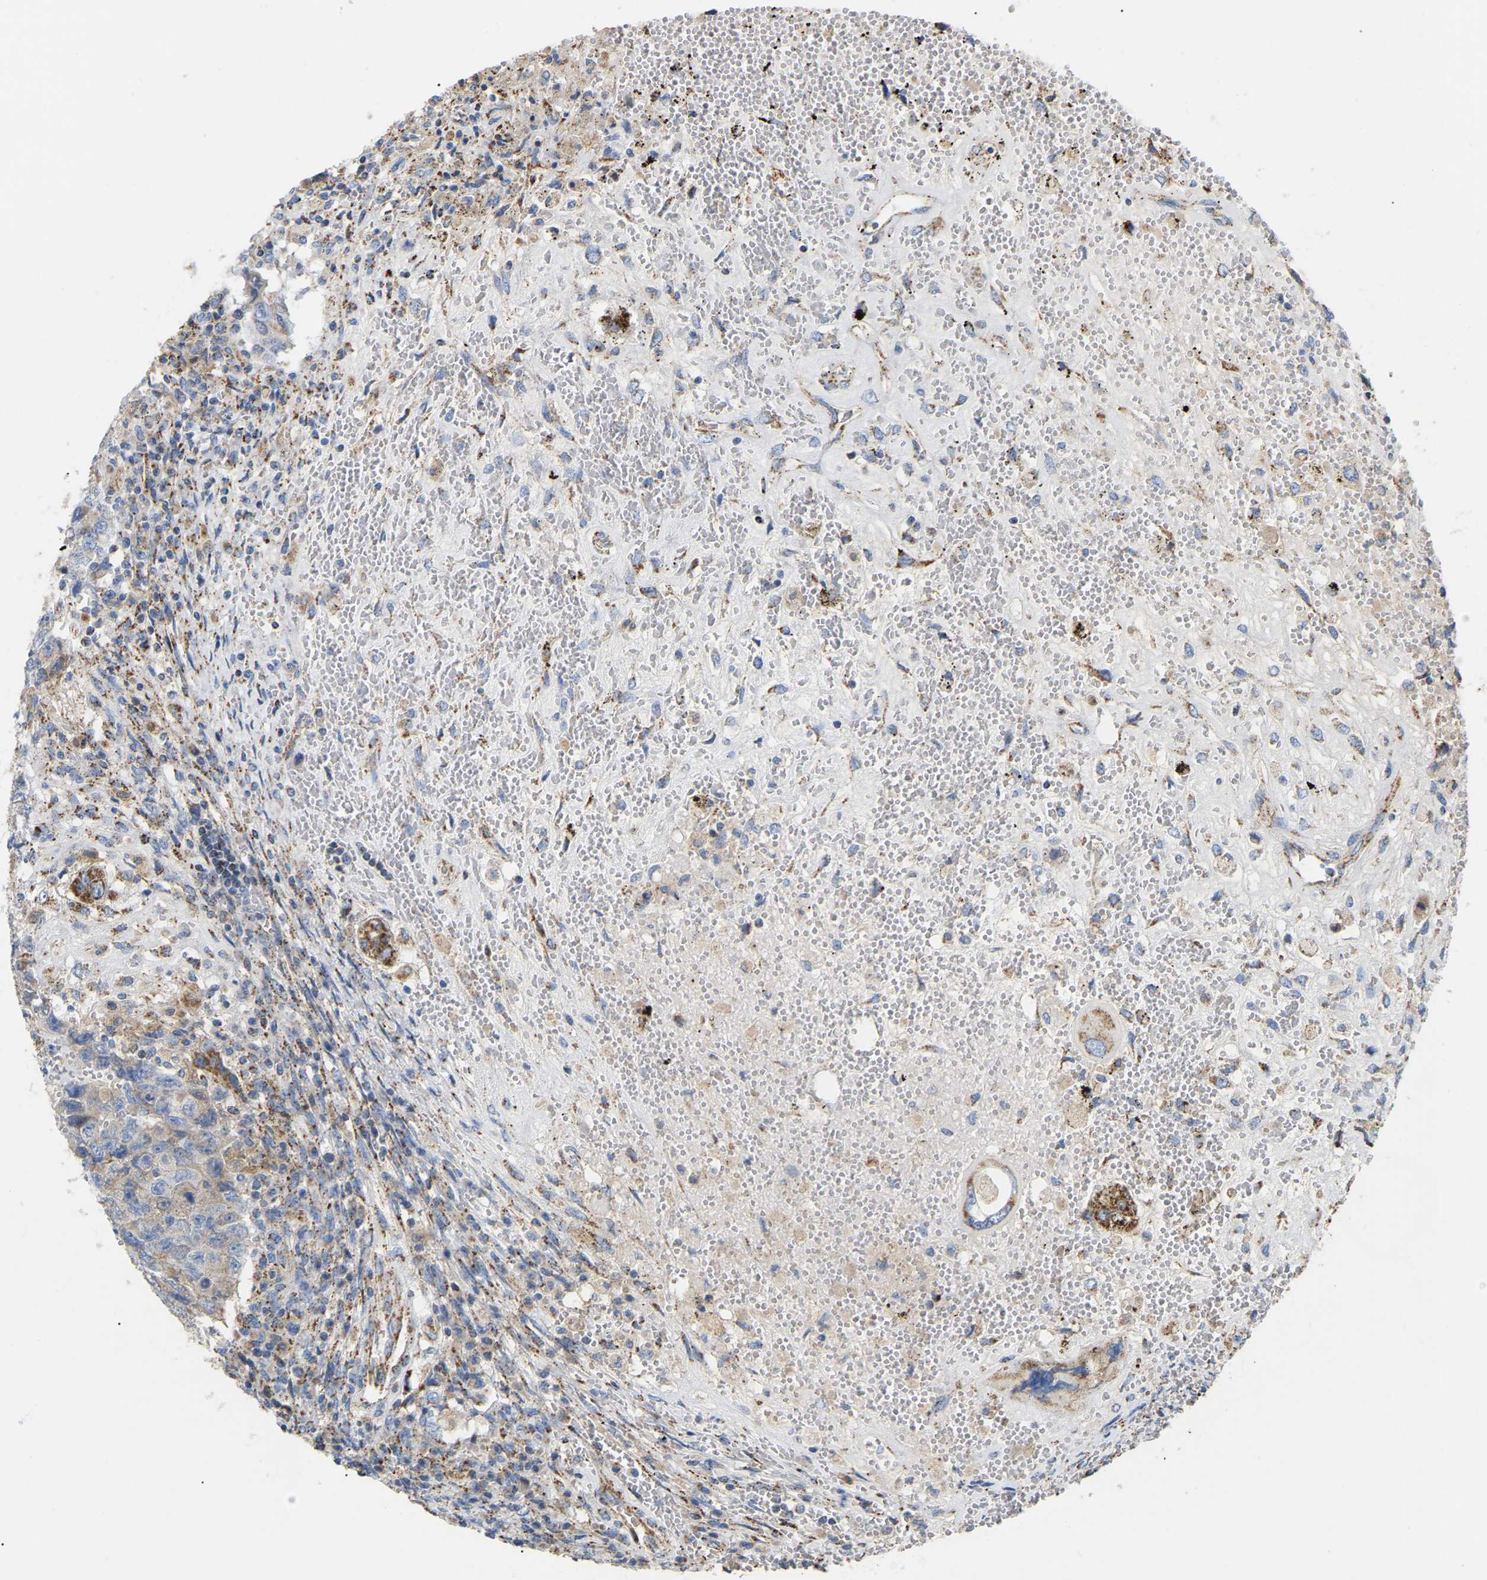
{"staining": {"intensity": "weak", "quantity": "<25%", "location": "cytoplasmic/membranous"}, "tissue": "testis cancer", "cell_type": "Tumor cells", "image_type": "cancer", "snomed": [{"axis": "morphology", "description": "Carcinoma, Embryonal, NOS"}, {"axis": "topography", "description": "Testis"}], "caption": "Tumor cells show no significant protein positivity in embryonal carcinoma (testis).", "gene": "HIBADH", "patient": {"sex": "male", "age": 26}}